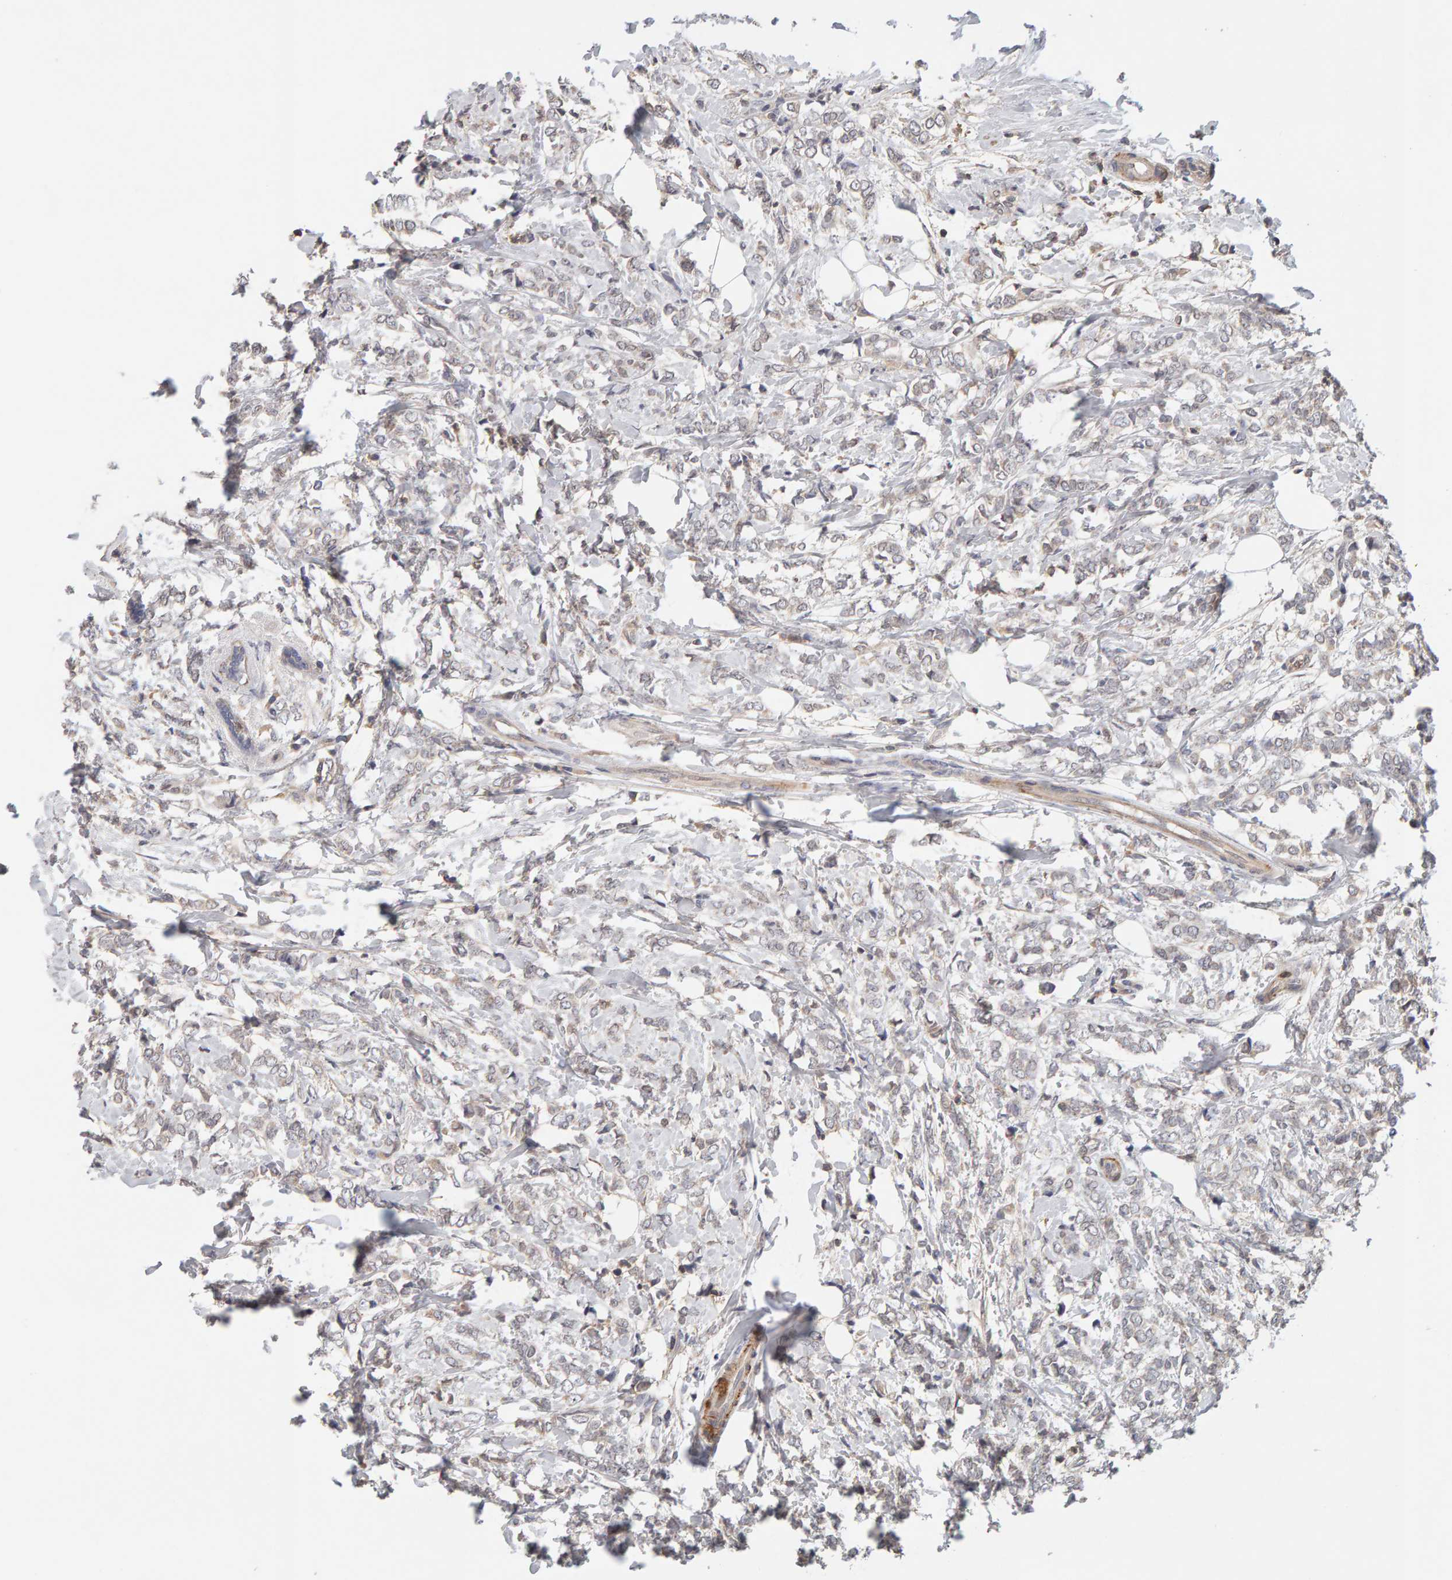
{"staining": {"intensity": "weak", "quantity": "<25%", "location": "cytoplasmic/membranous"}, "tissue": "breast cancer", "cell_type": "Tumor cells", "image_type": "cancer", "snomed": [{"axis": "morphology", "description": "Normal tissue, NOS"}, {"axis": "morphology", "description": "Lobular carcinoma"}, {"axis": "topography", "description": "Breast"}], "caption": "This is an immunohistochemistry (IHC) photomicrograph of breast lobular carcinoma. There is no positivity in tumor cells.", "gene": "NUDCD1", "patient": {"sex": "female", "age": 47}}